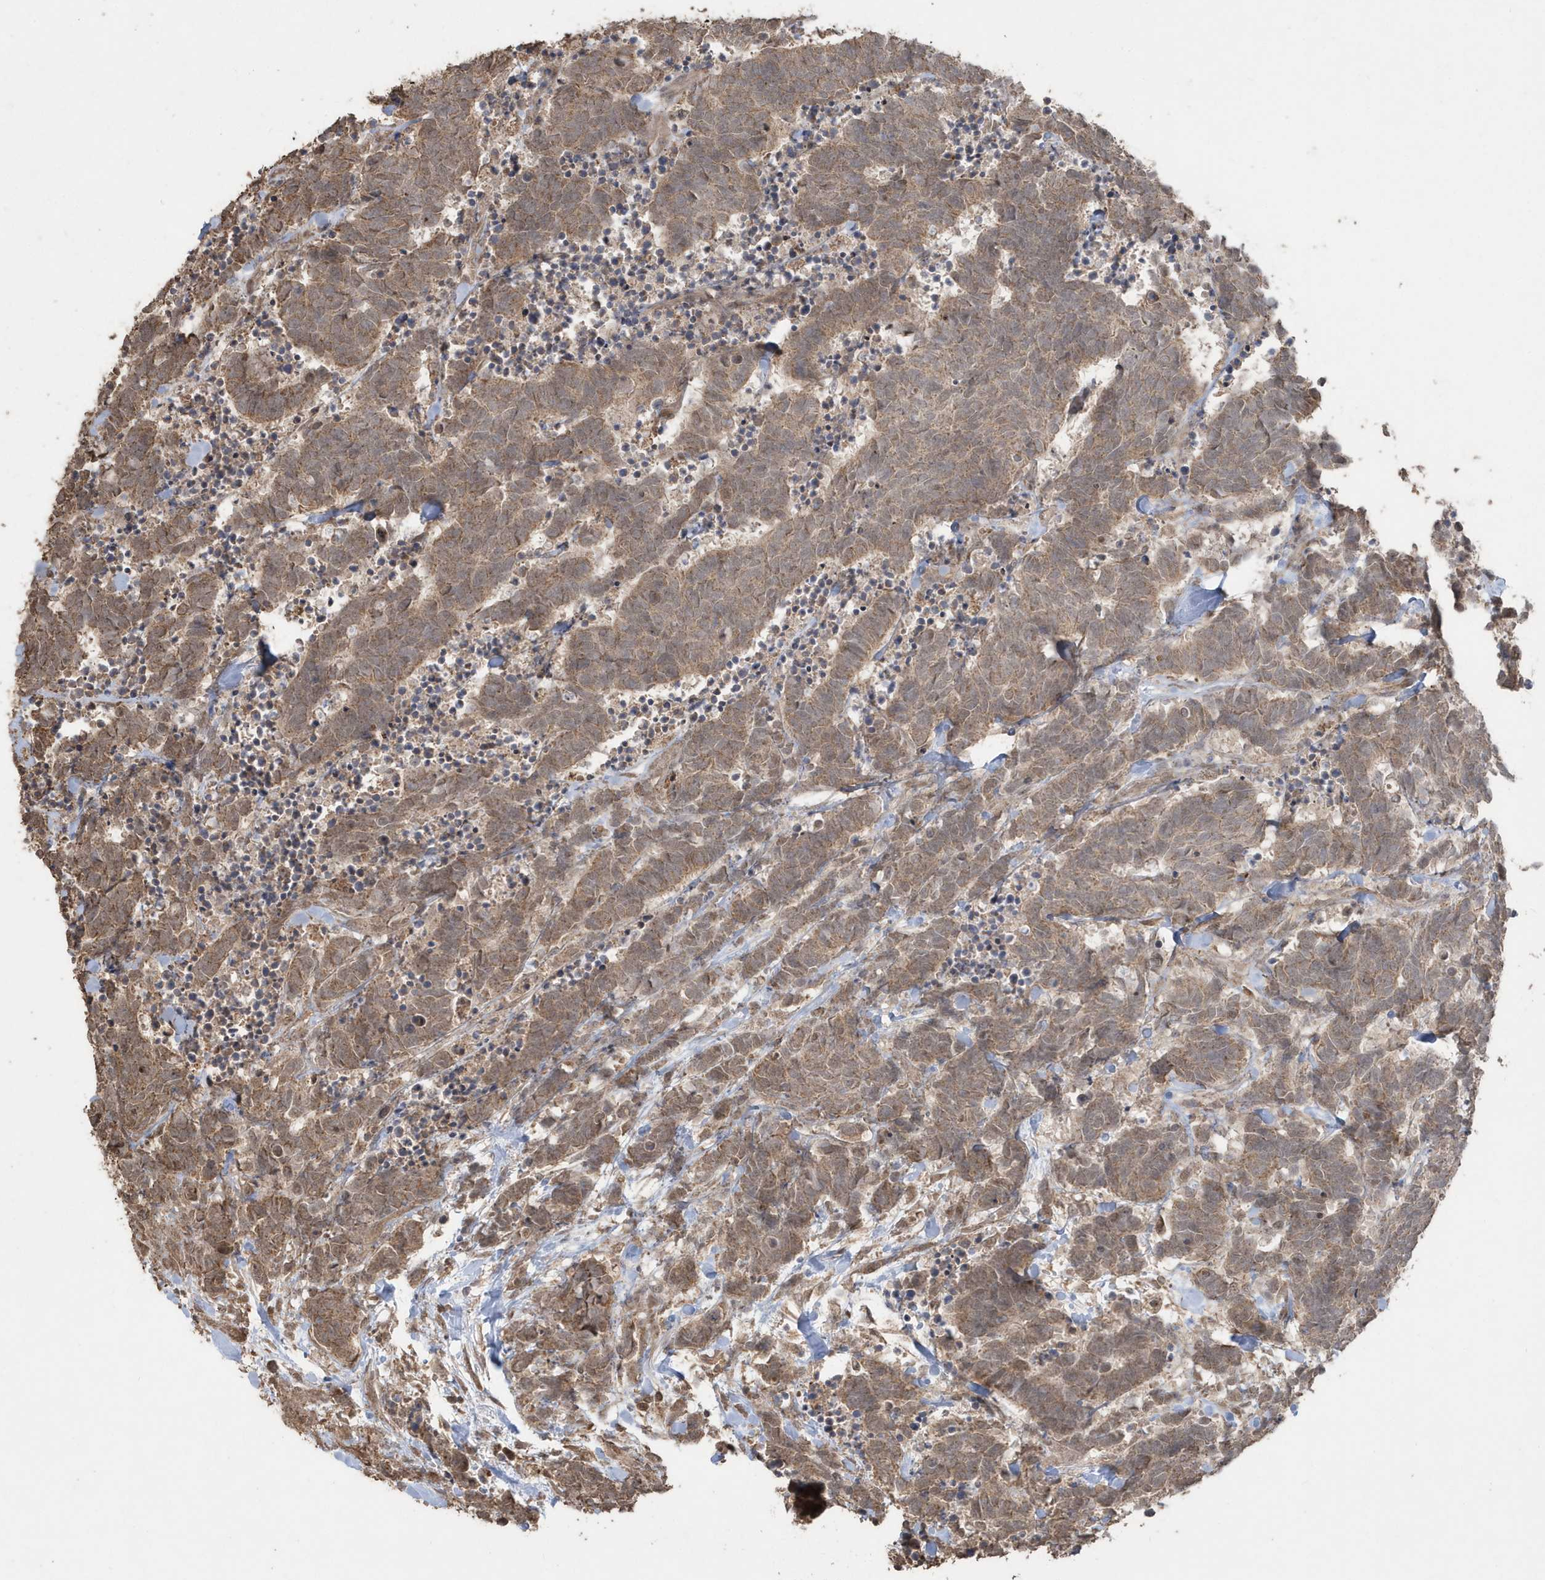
{"staining": {"intensity": "moderate", "quantity": ">75%", "location": "cytoplasmic/membranous"}, "tissue": "carcinoid", "cell_type": "Tumor cells", "image_type": "cancer", "snomed": [{"axis": "morphology", "description": "Carcinoma, NOS"}, {"axis": "morphology", "description": "Carcinoid, malignant, NOS"}, {"axis": "topography", "description": "Urinary bladder"}], "caption": "Immunohistochemistry of carcinoma displays medium levels of moderate cytoplasmic/membranous positivity in about >75% of tumor cells. (Brightfield microscopy of DAB IHC at high magnification).", "gene": "PAXBP1", "patient": {"sex": "male", "age": 57}}